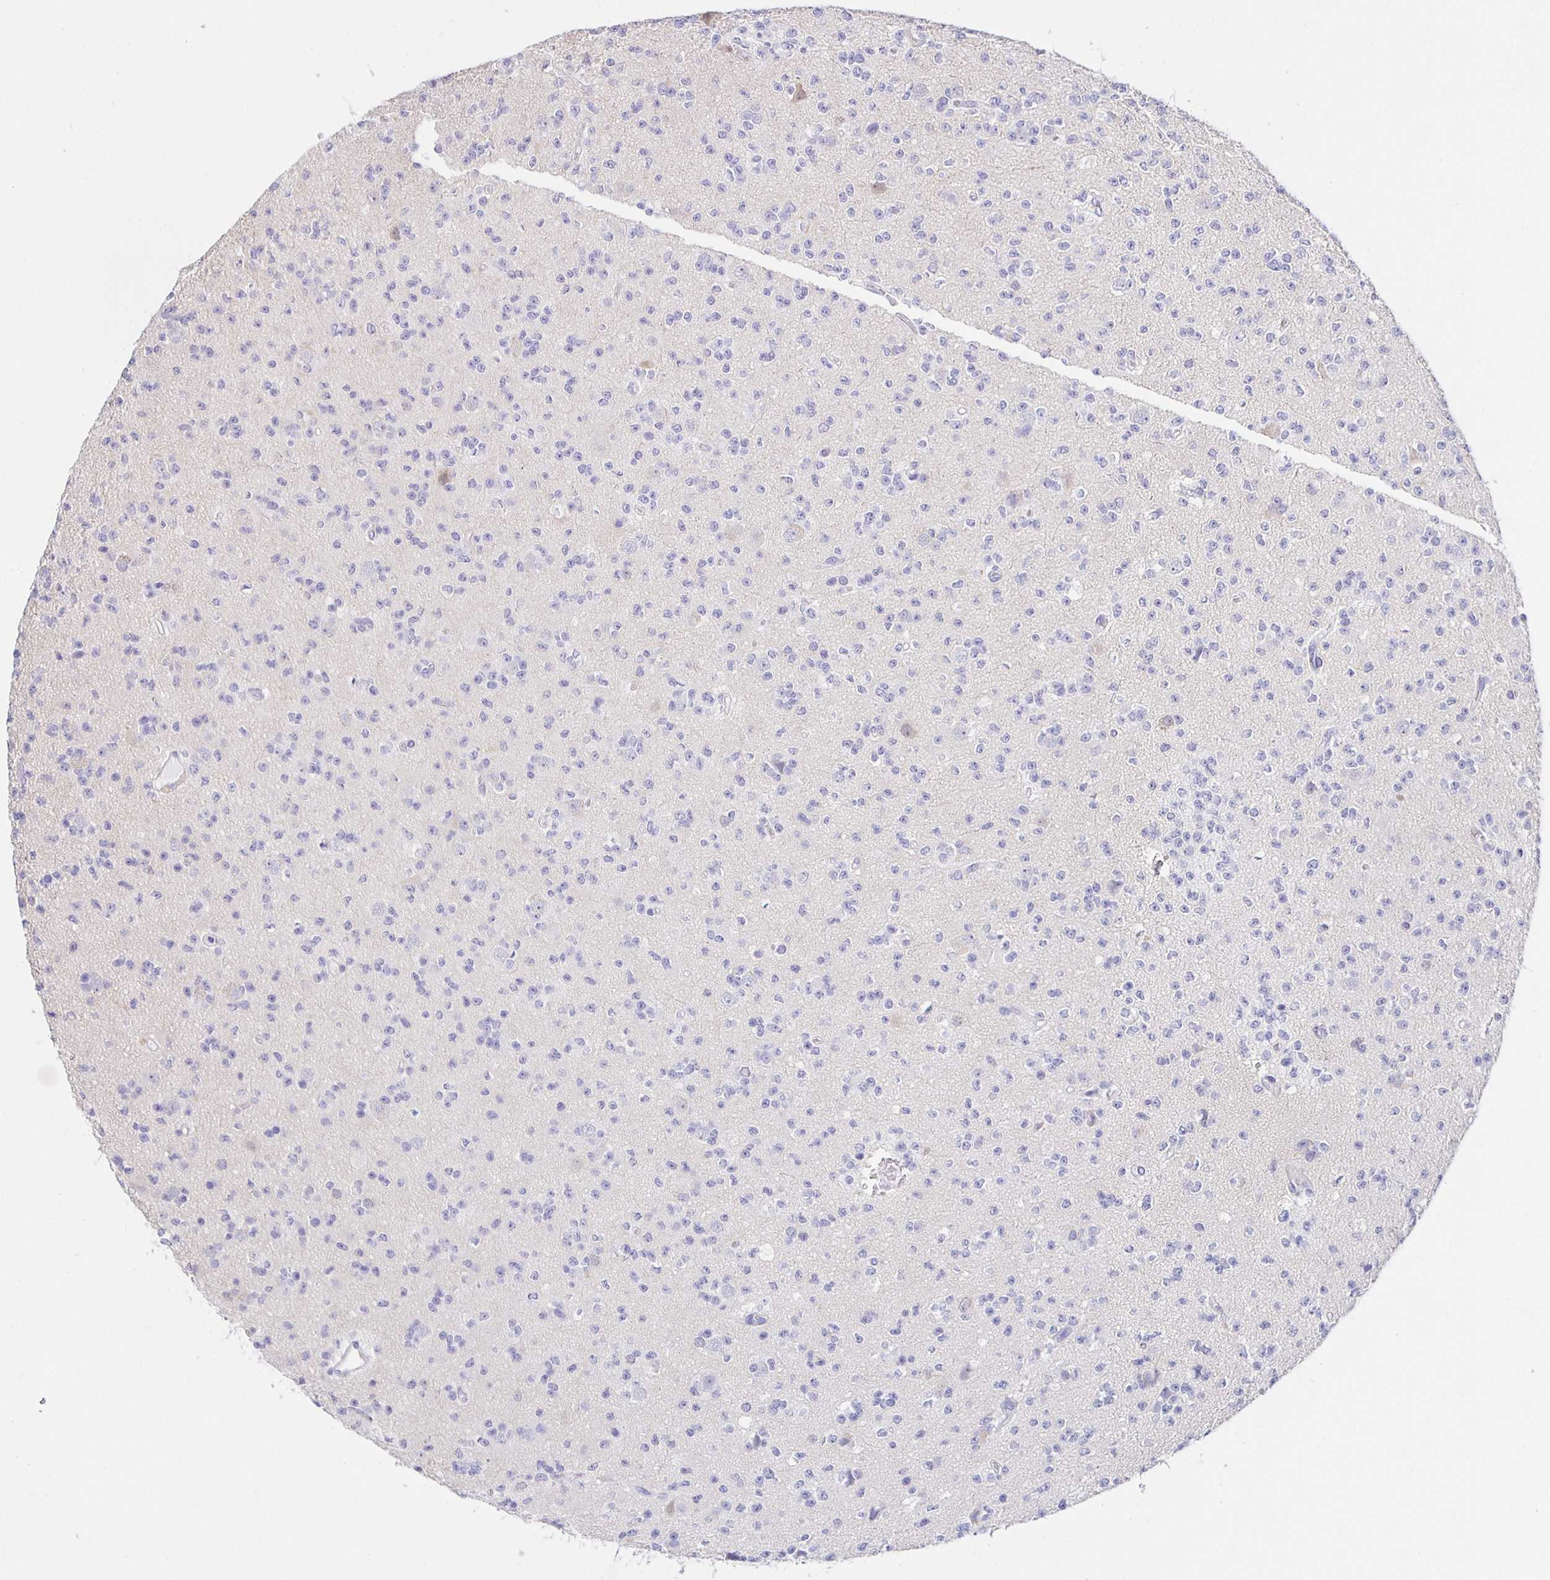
{"staining": {"intensity": "negative", "quantity": "none", "location": "none"}, "tissue": "glioma", "cell_type": "Tumor cells", "image_type": "cancer", "snomed": [{"axis": "morphology", "description": "Glioma, malignant, High grade"}, {"axis": "topography", "description": "Brain"}], "caption": "Immunohistochemistry photomicrograph of neoplastic tissue: human malignant glioma (high-grade) stained with DAB reveals no significant protein expression in tumor cells. (IHC, brightfield microscopy, high magnification).", "gene": "HSPA4L", "patient": {"sex": "male", "age": 36}}